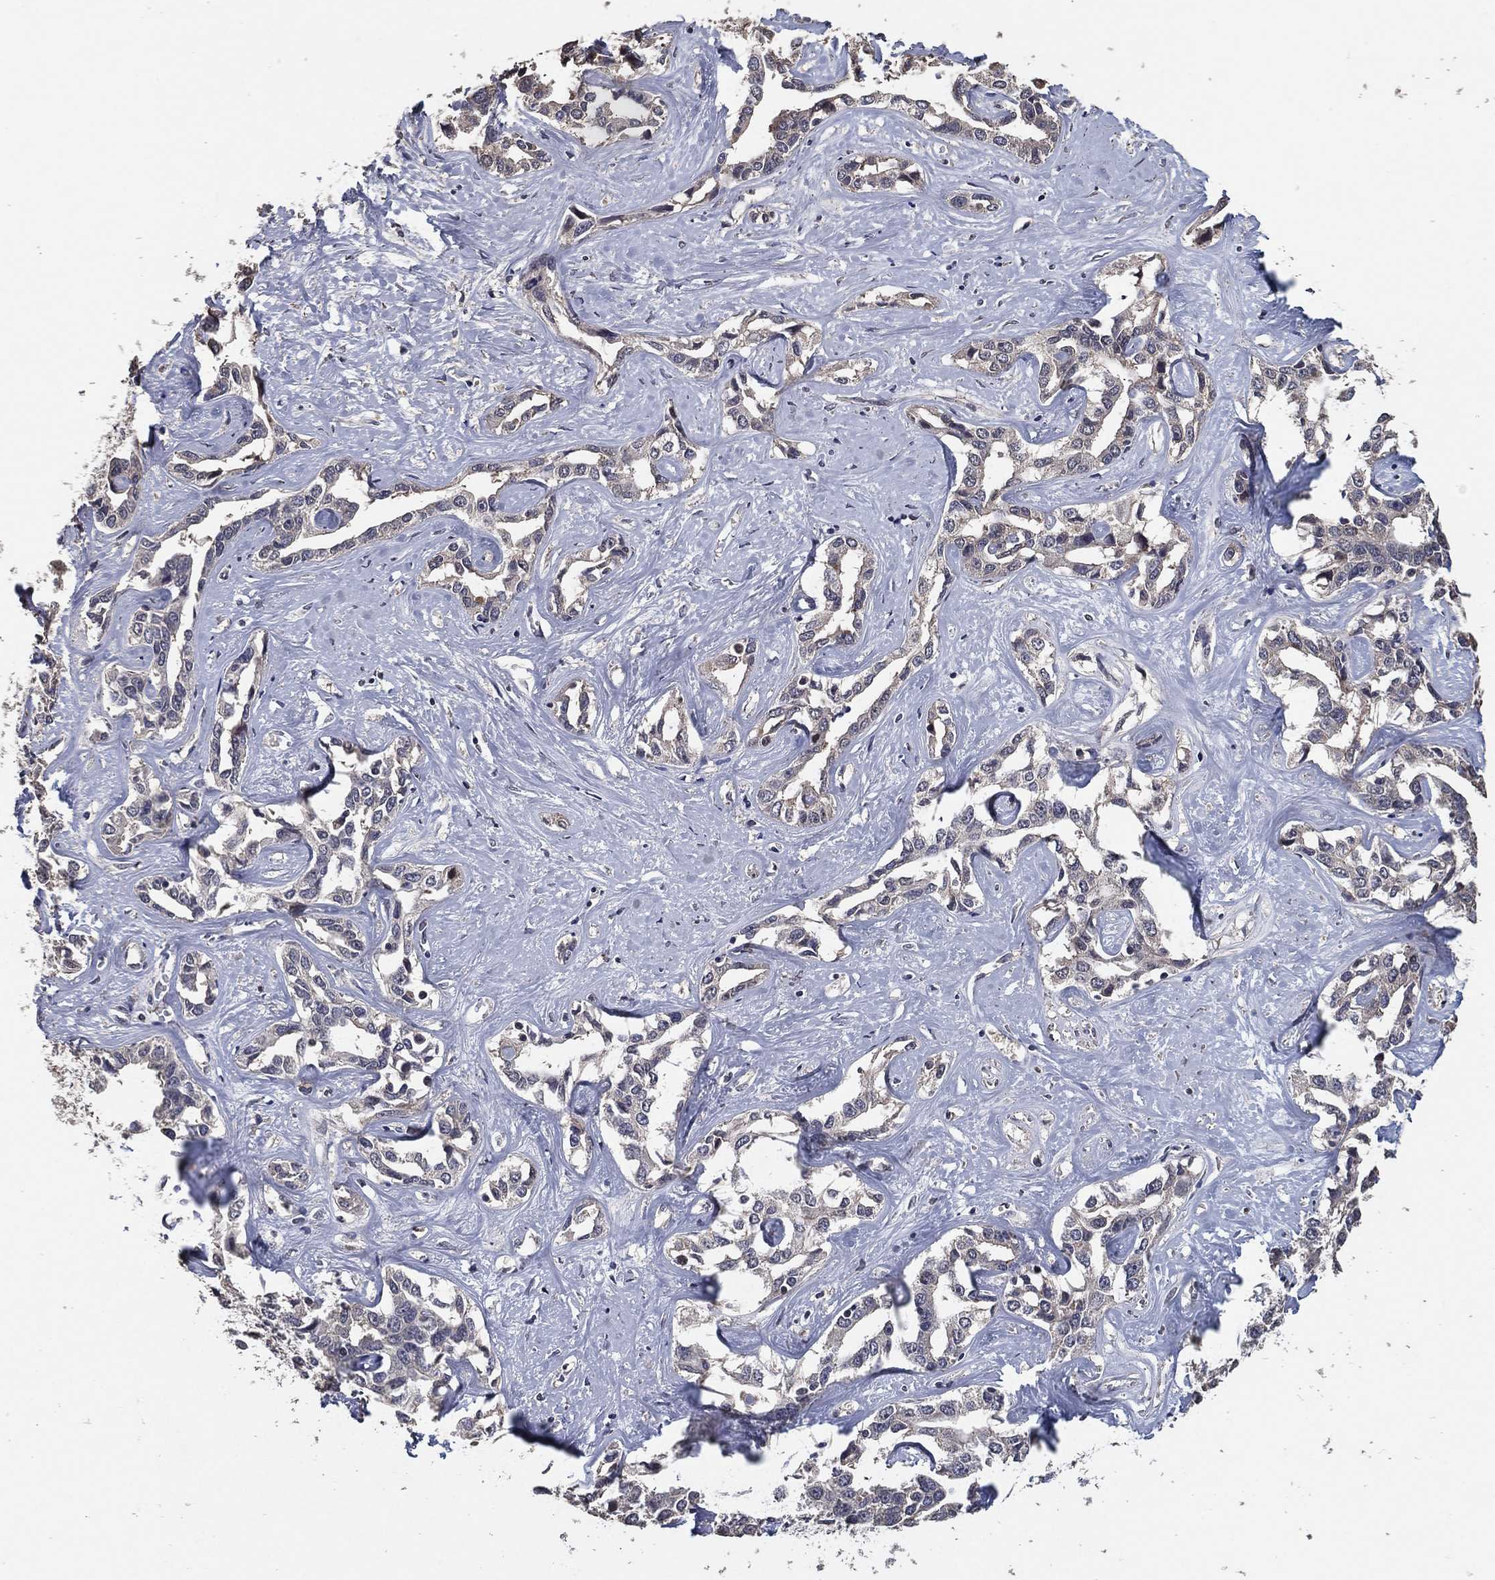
{"staining": {"intensity": "negative", "quantity": "none", "location": "none"}, "tissue": "liver cancer", "cell_type": "Tumor cells", "image_type": "cancer", "snomed": [{"axis": "morphology", "description": "Cholangiocarcinoma"}, {"axis": "topography", "description": "Liver"}], "caption": "Immunohistochemical staining of human liver cancer displays no significant staining in tumor cells. Brightfield microscopy of IHC stained with DAB (brown) and hematoxylin (blue), captured at high magnification.", "gene": "PCNT", "patient": {"sex": "male", "age": 59}}